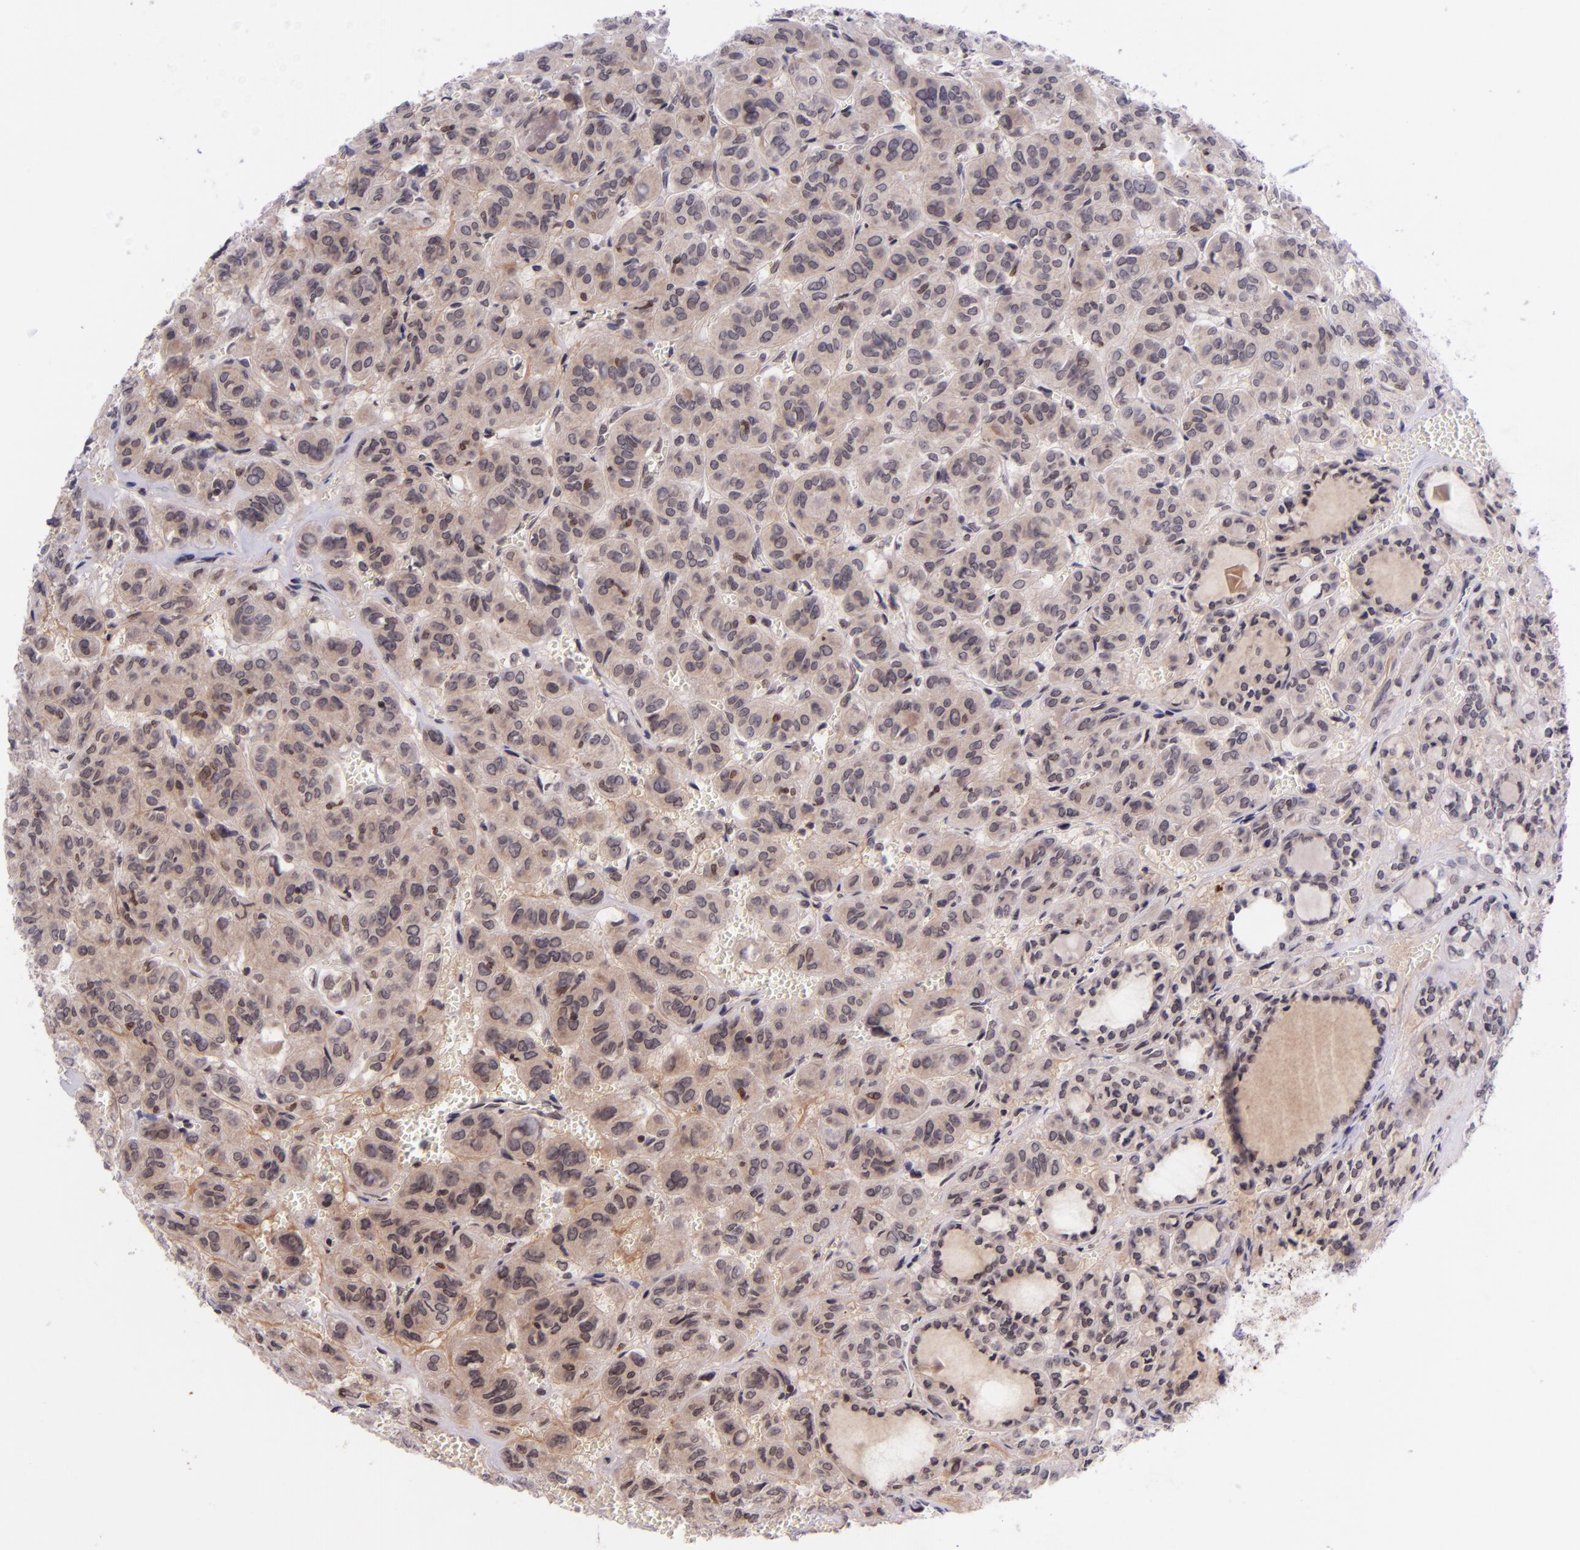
{"staining": {"intensity": "weak", "quantity": "25%-75%", "location": "cytoplasmic/membranous"}, "tissue": "thyroid cancer", "cell_type": "Tumor cells", "image_type": "cancer", "snomed": [{"axis": "morphology", "description": "Follicular adenoma carcinoma, NOS"}, {"axis": "topography", "description": "Thyroid gland"}], "caption": "Thyroid cancer stained with a brown dye shows weak cytoplasmic/membranous positive expression in about 25%-75% of tumor cells.", "gene": "SELL", "patient": {"sex": "female", "age": 71}}